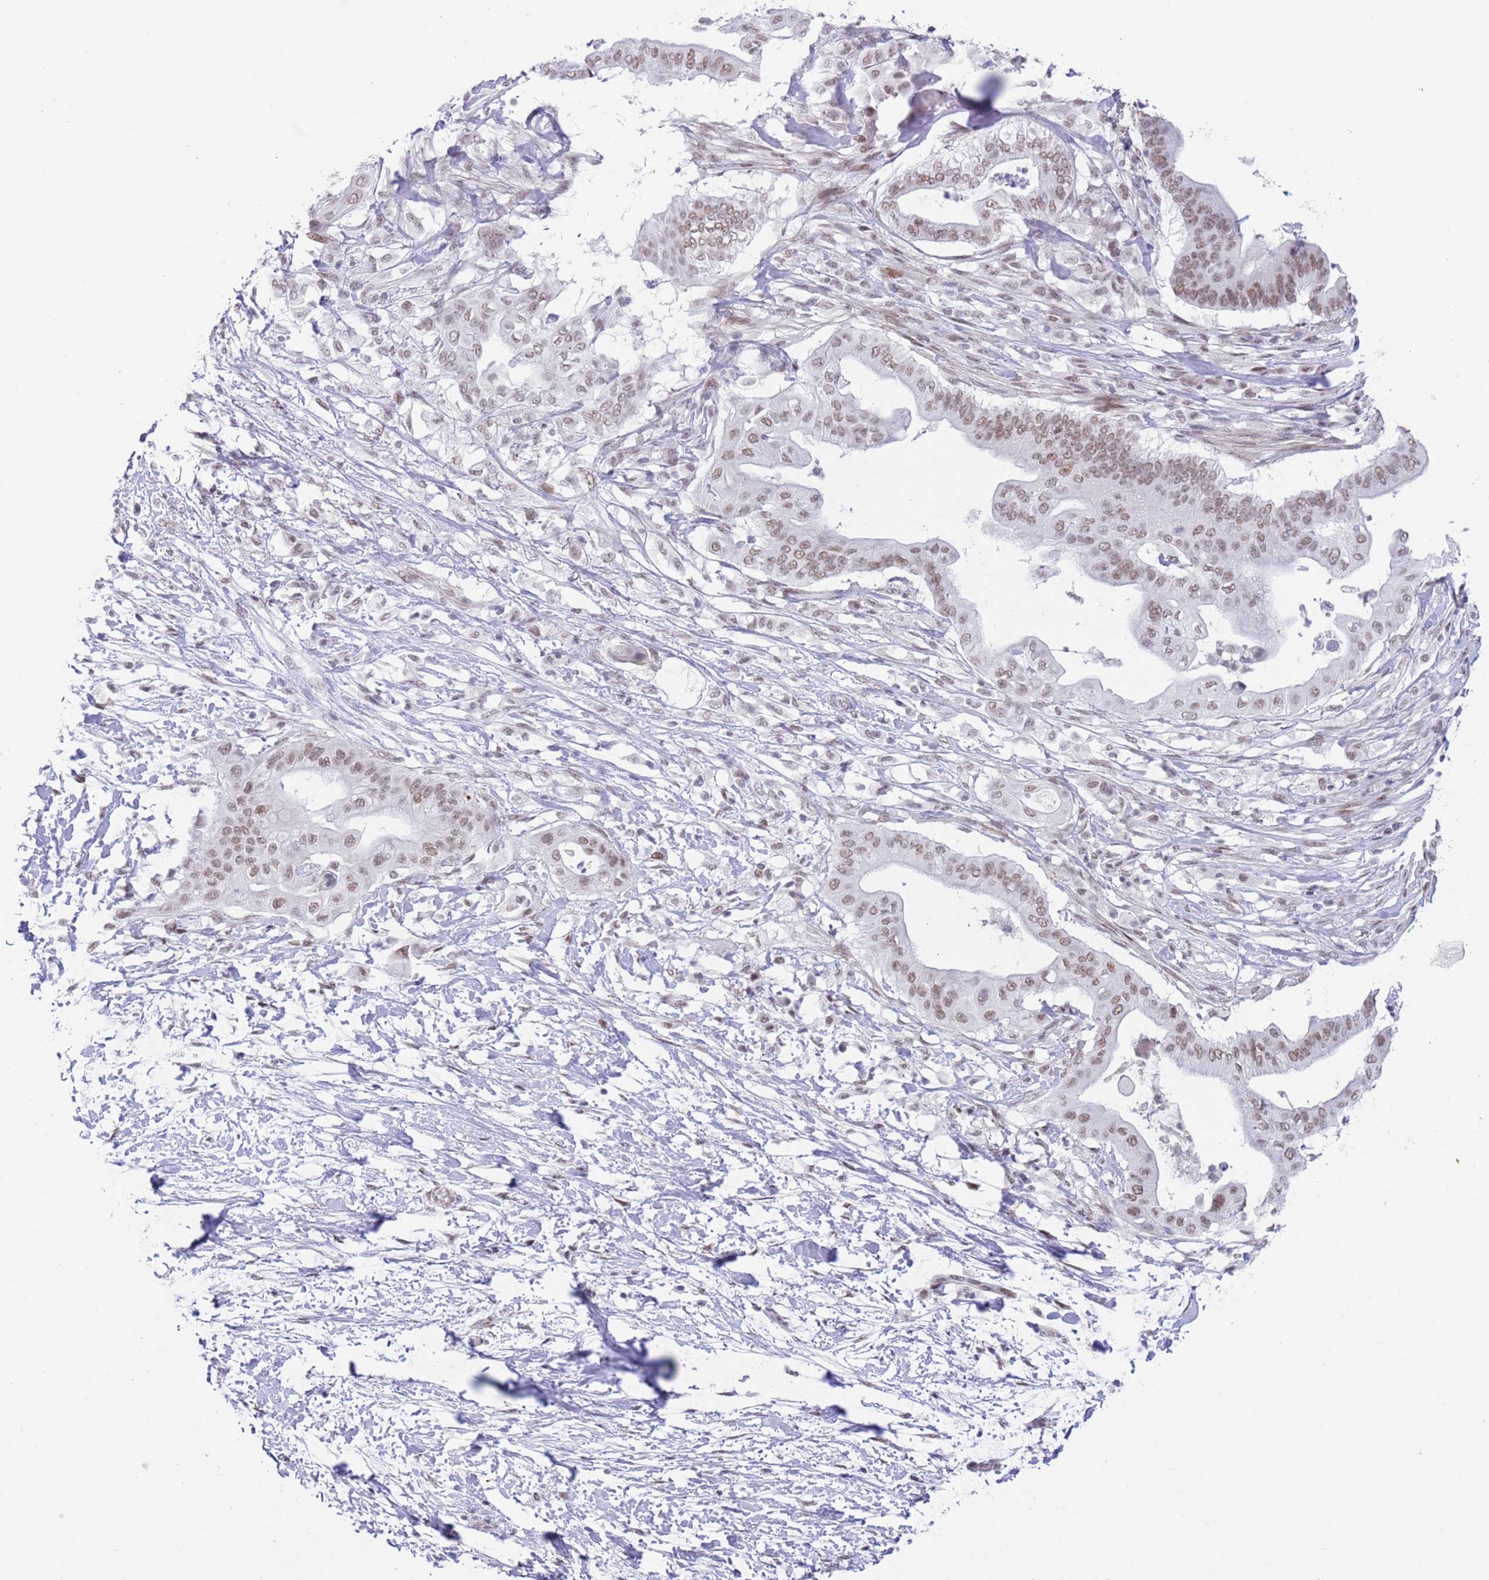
{"staining": {"intensity": "moderate", "quantity": ">75%", "location": "nuclear"}, "tissue": "pancreatic cancer", "cell_type": "Tumor cells", "image_type": "cancer", "snomed": [{"axis": "morphology", "description": "Adenocarcinoma, NOS"}, {"axis": "topography", "description": "Pancreas"}], "caption": "A micrograph of human adenocarcinoma (pancreatic) stained for a protein exhibits moderate nuclear brown staining in tumor cells. The protein of interest is stained brown, and the nuclei are stained in blue (DAB (3,3'-diaminobenzidine) IHC with brightfield microscopy, high magnification).", "gene": "ZNF382", "patient": {"sex": "male", "age": 68}}